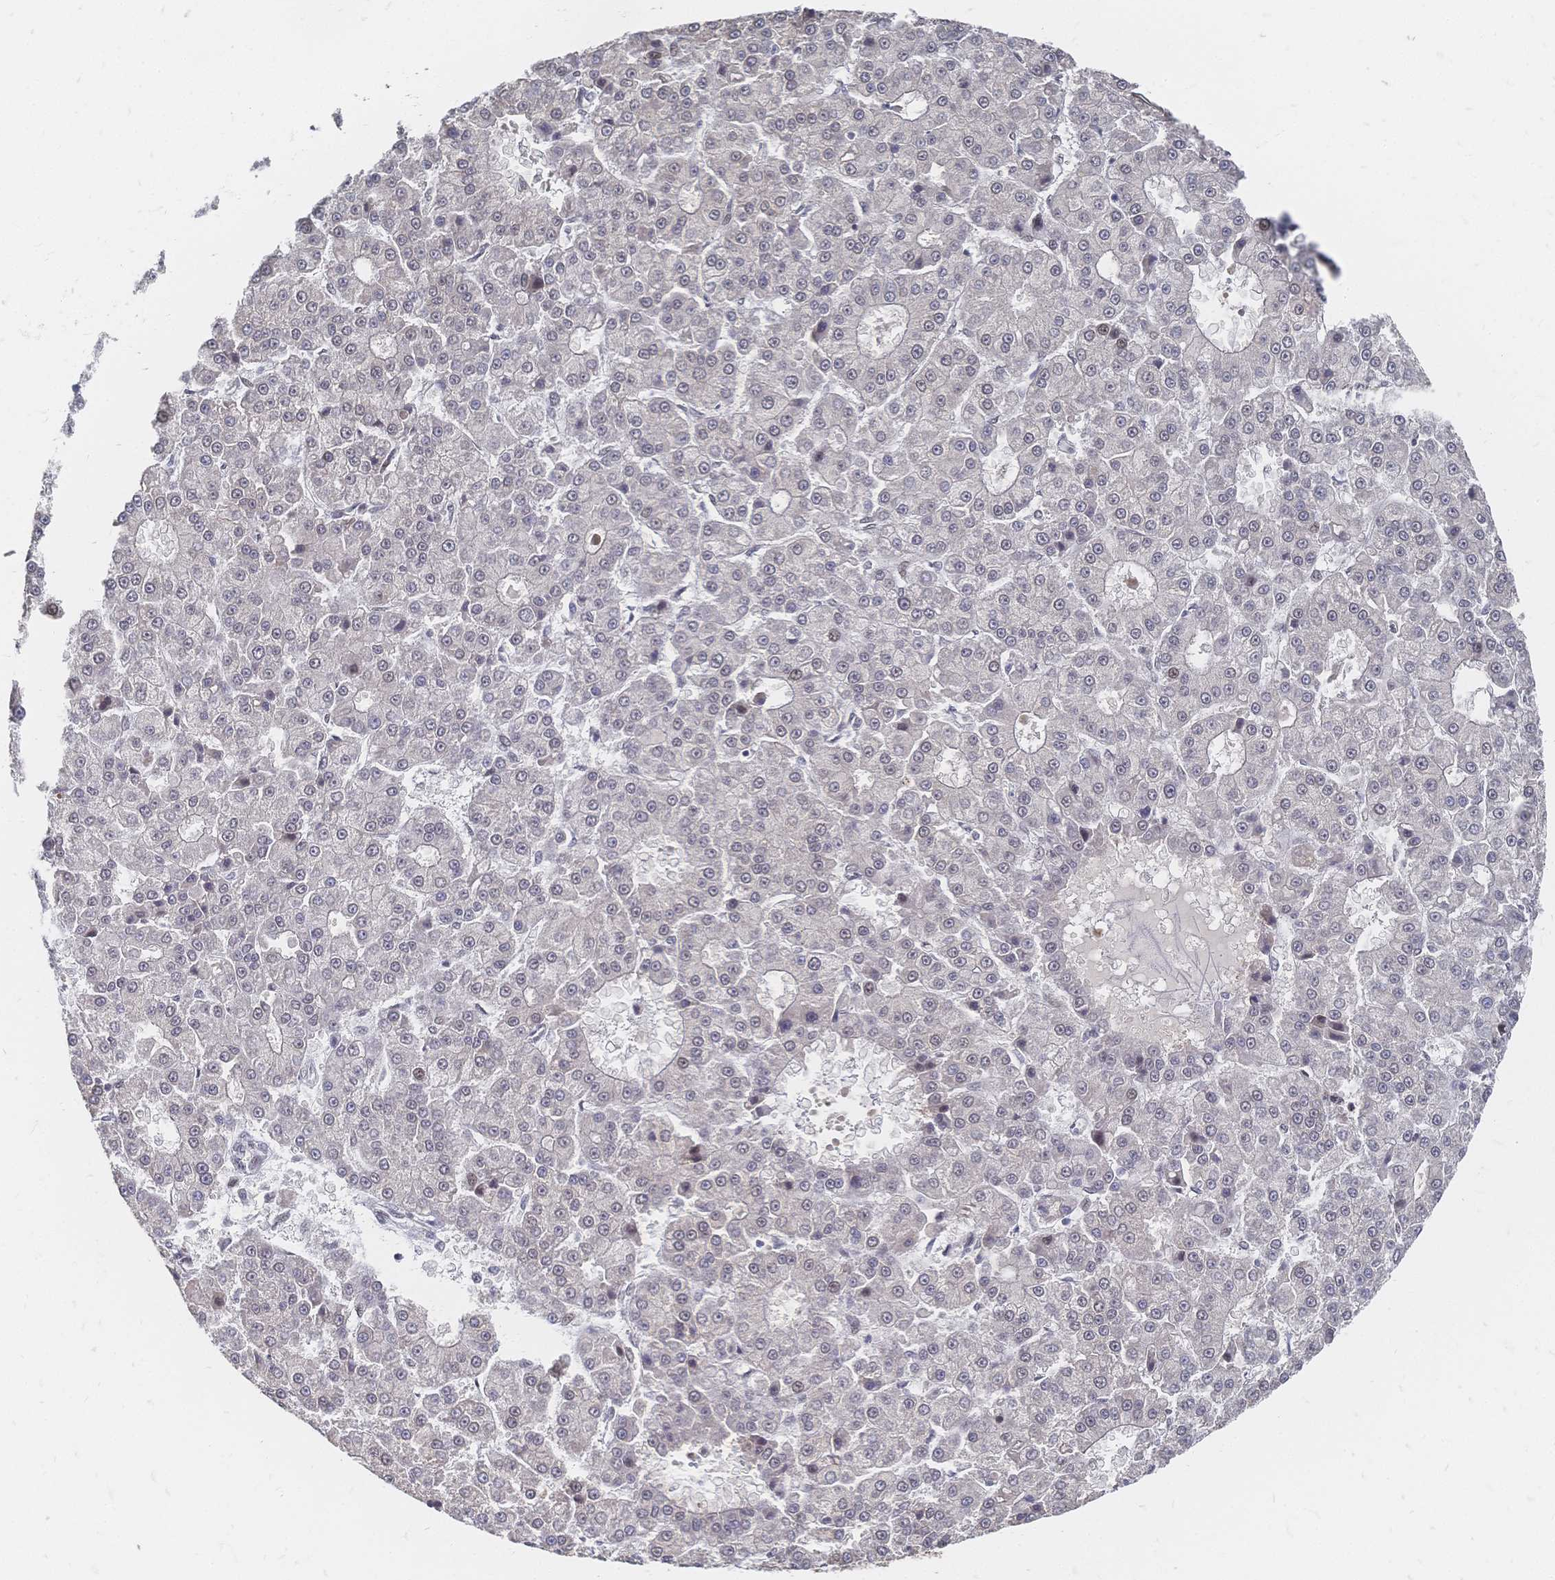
{"staining": {"intensity": "negative", "quantity": "none", "location": "none"}, "tissue": "liver cancer", "cell_type": "Tumor cells", "image_type": "cancer", "snomed": [{"axis": "morphology", "description": "Carcinoma, Hepatocellular, NOS"}, {"axis": "topography", "description": "Liver"}], "caption": "Tumor cells show no significant expression in liver cancer (hepatocellular carcinoma).", "gene": "NELFA", "patient": {"sex": "male", "age": 70}}